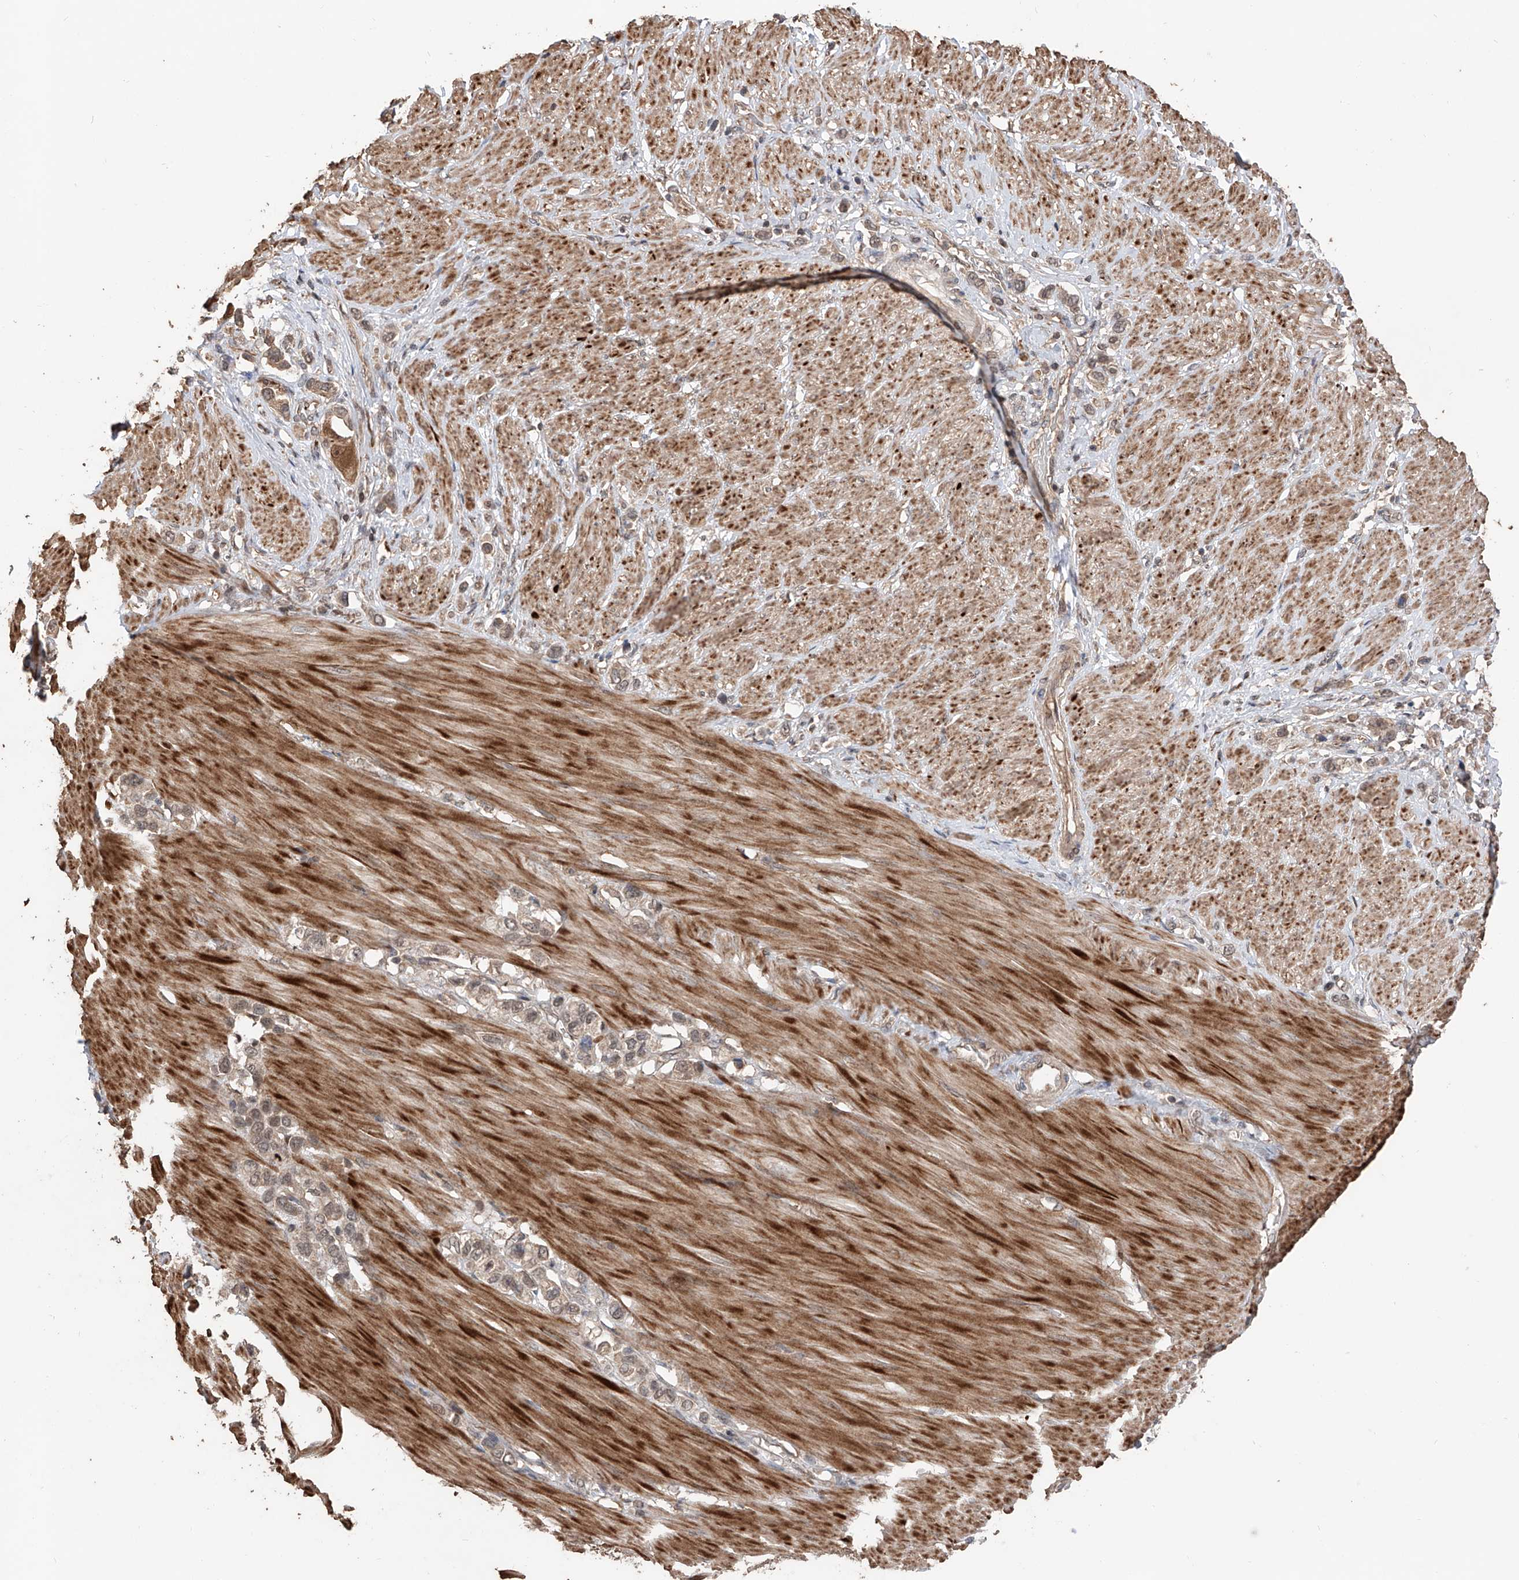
{"staining": {"intensity": "weak", "quantity": "25%-75%", "location": "cytoplasmic/membranous"}, "tissue": "stomach cancer", "cell_type": "Tumor cells", "image_type": "cancer", "snomed": [{"axis": "morphology", "description": "Adenocarcinoma, NOS"}, {"axis": "topography", "description": "Stomach"}], "caption": "Stomach cancer (adenocarcinoma) stained with DAB immunohistochemistry (IHC) displays low levels of weak cytoplasmic/membranous expression in approximately 25%-75% of tumor cells. (Brightfield microscopy of DAB IHC at high magnification).", "gene": "FAM135A", "patient": {"sex": "female", "age": 65}}